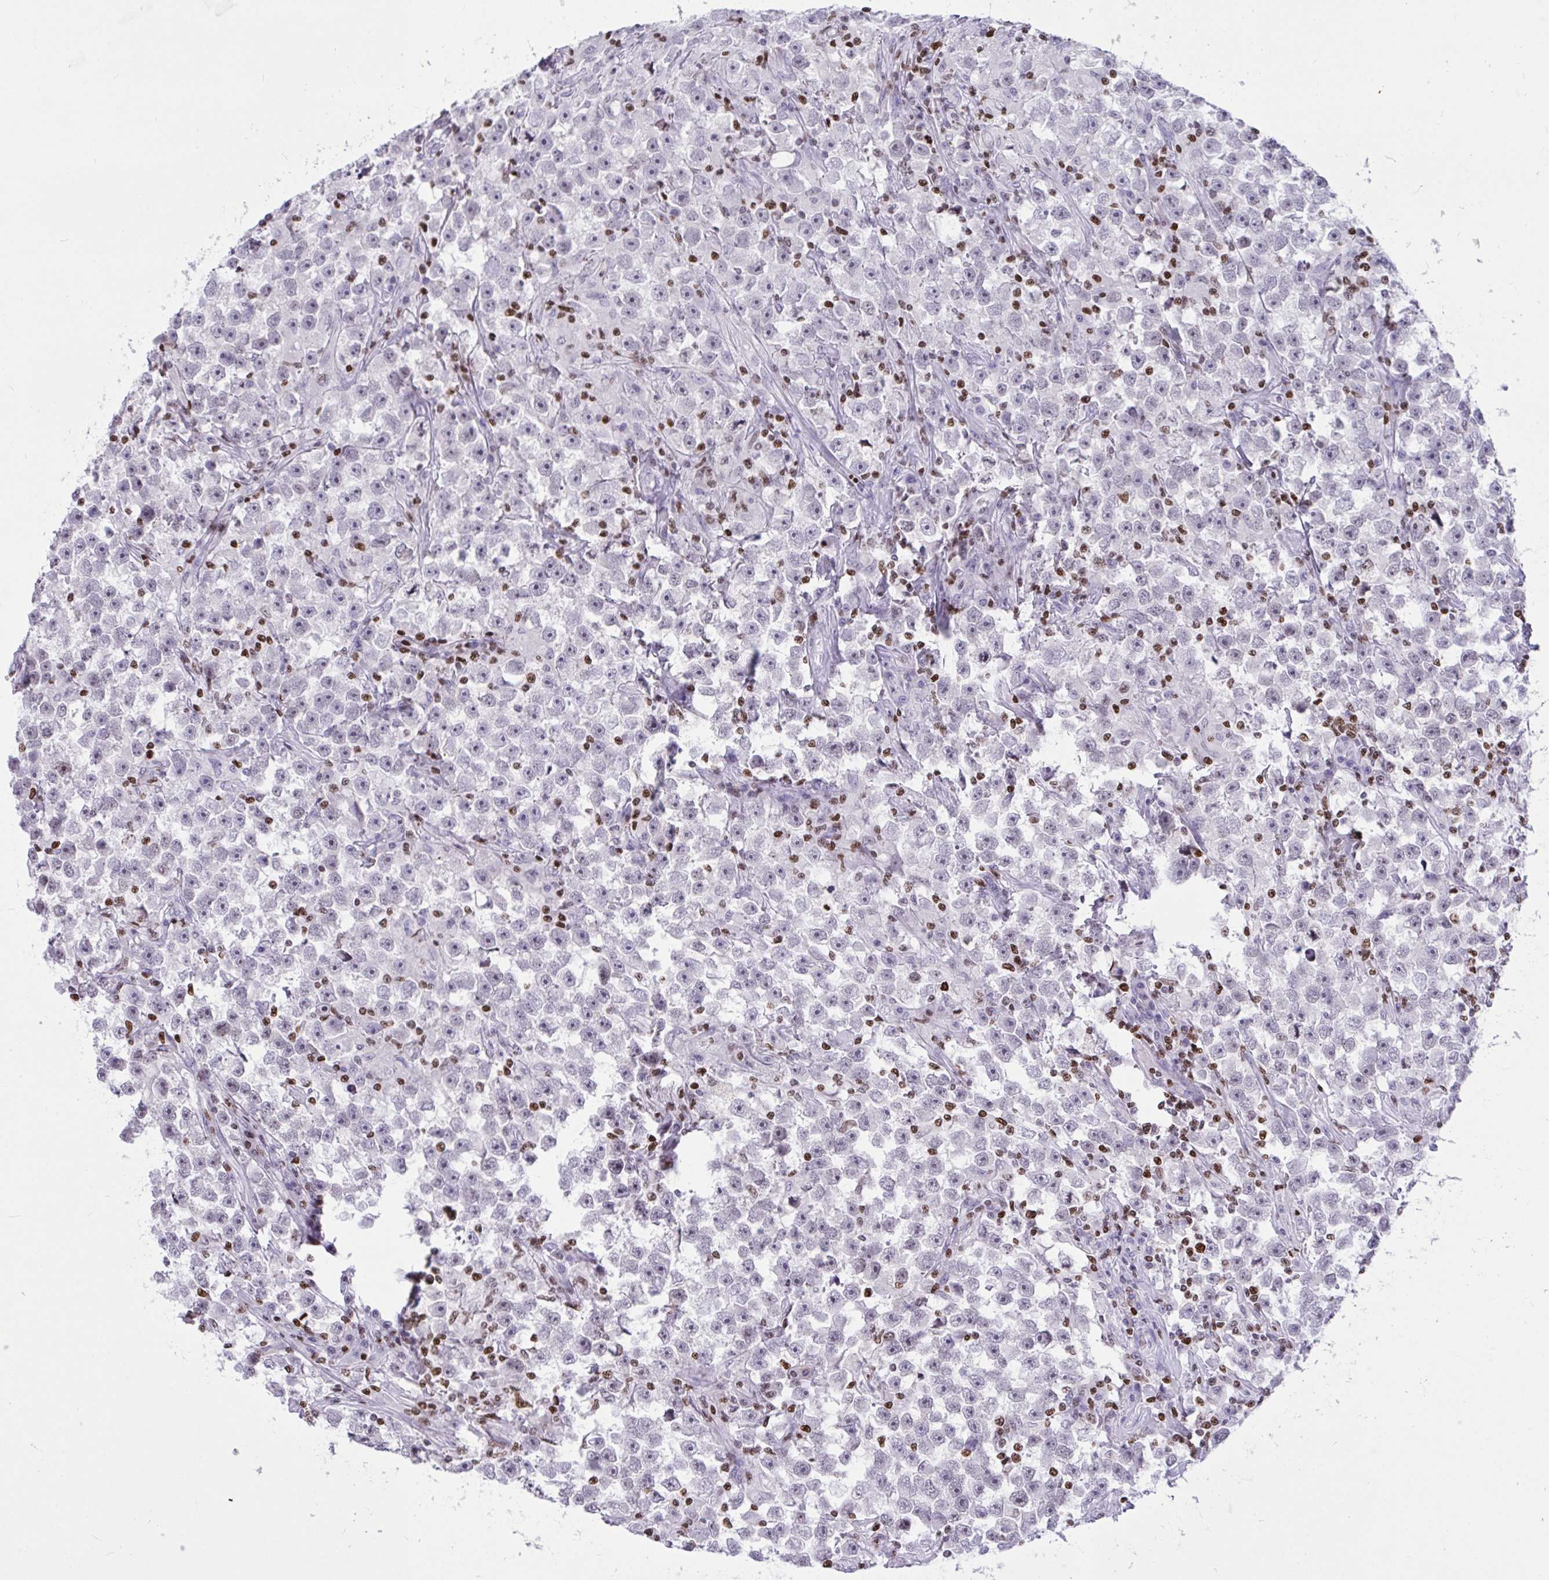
{"staining": {"intensity": "negative", "quantity": "none", "location": "none"}, "tissue": "testis cancer", "cell_type": "Tumor cells", "image_type": "cancer", "snomed": [{"axis": "morphology", "description": "Seminoma, NOS"}, {"axis": "topography", "description": "Testis"}], "caption": "IHC photomicrograph of human testis cancer stained for a protein (brown), which reveals no expression in tumor cells.", "gene": "HMGB2", "patient": {"sex": "male", "age": 33}}